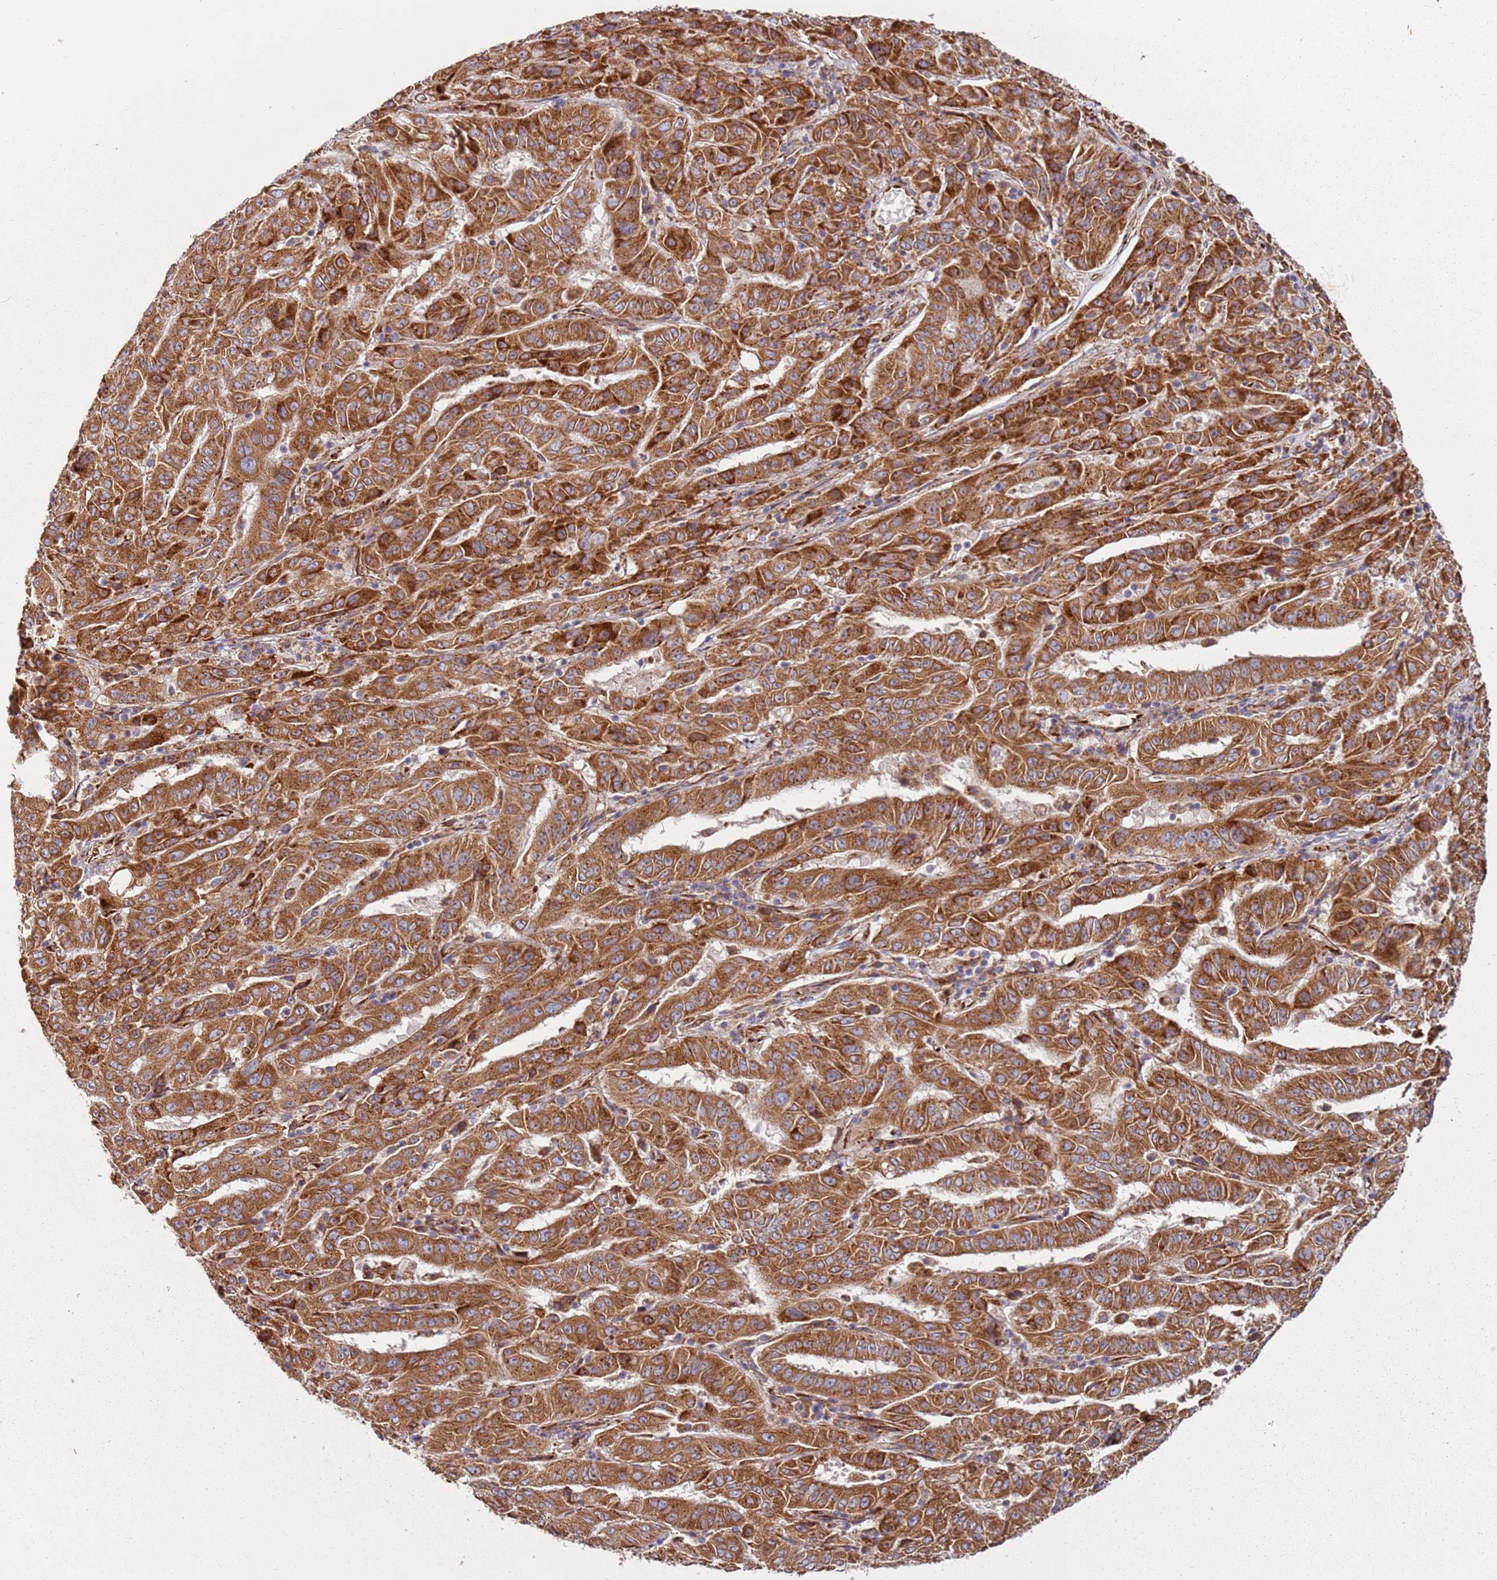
{"staining": {"intensity": "strong", "quantity": ">75%", "location": "cytoplasmic/membranous"}, "tissue": "pancreatic cancer", "cell_type": "Tumor cells", "image_type": "cancer", "snomed": [{"axis": "morphology", "description": "Adenocarcinoma, NOS"}, {"axis": "topography", "description": "Pancreas"}], "caption": "Human pancreatic cancer (adenocarcinoma) stained for a protein (brown) exhibits strong cytoplasmic/membranous positive positivity in about >75% of tumor cells.", "gene": "ARFRP1", "patient": {"sex": "male", "age": 63}}